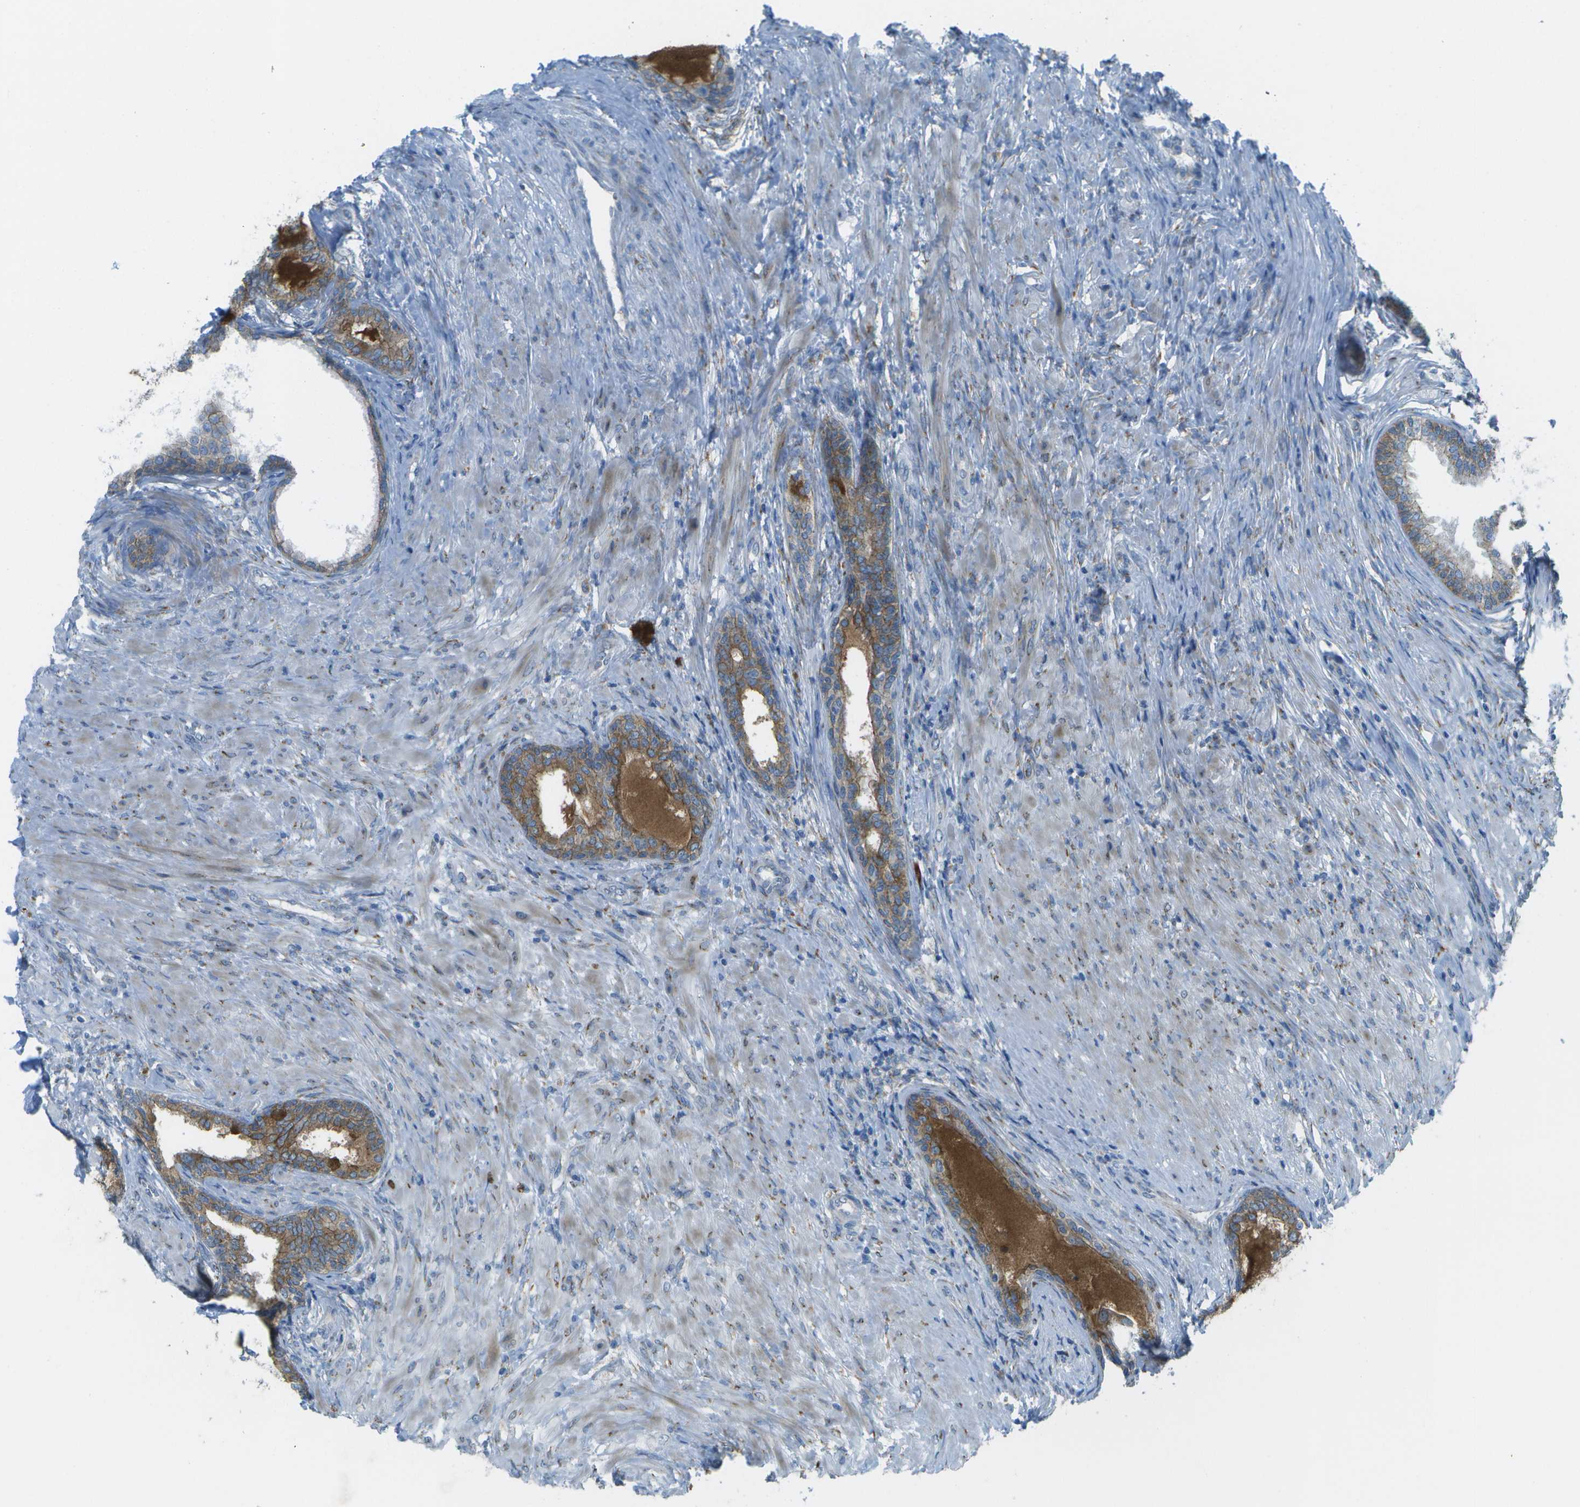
{"staining": {"intensity": "moderate", "quantity": ">75%", "location": "cytoplasmic/membranous"}, "tissue": "prostate", "cell_type": "Glandular cells", "image_type": "normal", "snomed": [{"axis": "morphology", "description": "Normal tissue, NOS"}, {"axis": "topography", "description": "Prostate"}], "caption": "Immunohistochemical staining of unremarkable prostate demonstrates medium levels of moderate cytoplasmic/membranous staining in about >75% of glandular cells.", "gene": "KCTD3", "patient": {"sex": "male", "age": 76}}